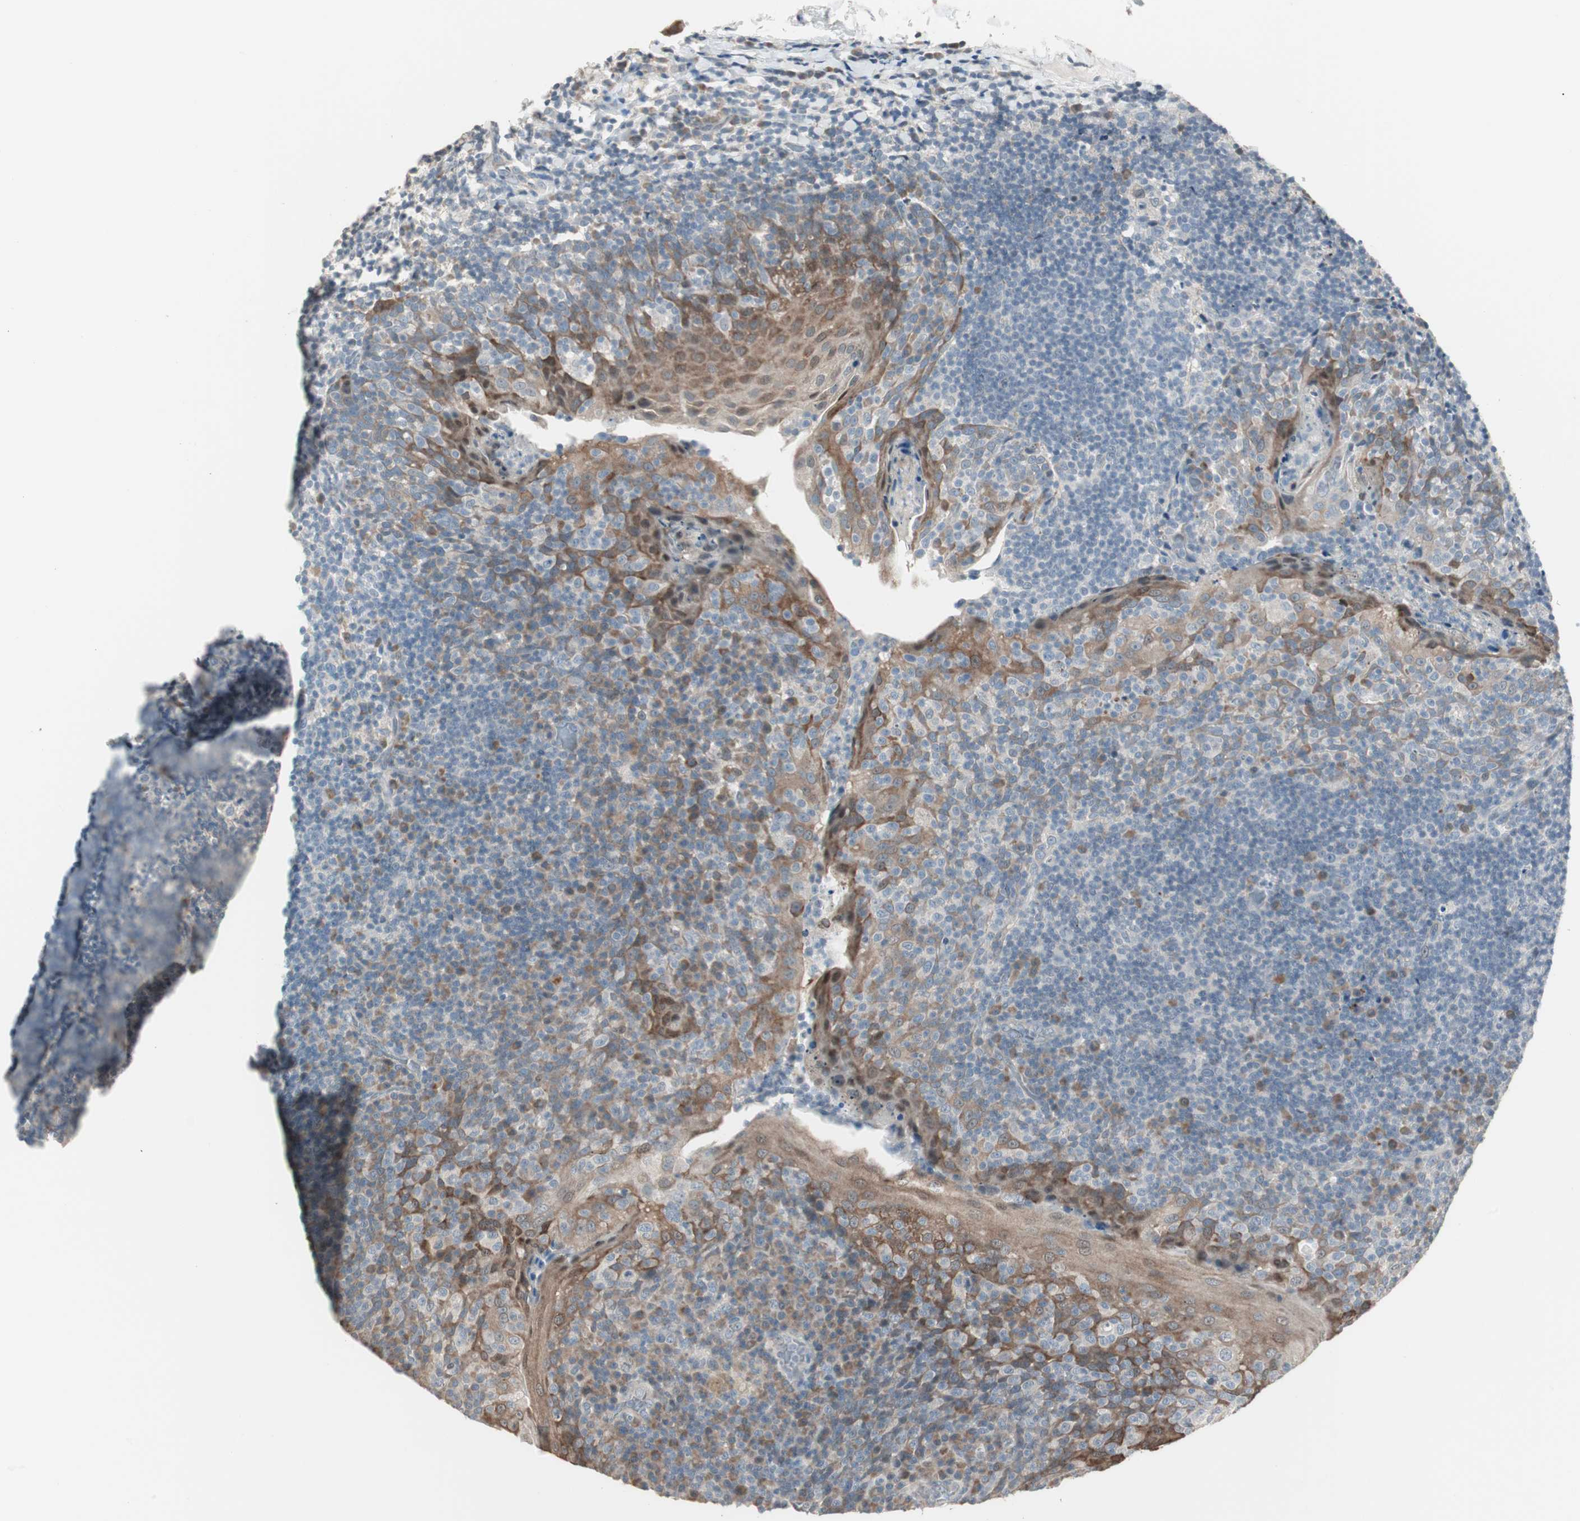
{"staining": {"intensity": "negative", "quantity": "none", "location": "none"}, "tissue": "tonsil", "cell_type": "Germinal center cells", "image_type": "normal", "snomed": [{"axis": "morphology", "description": "Normal tissue, NOS"}, {"axis": "topography", "description": "Tonsil"}], "caption": "DAB (3,3'-diaminobenzidine) immunohistochemical staining of normal human tonsil demonstrates no significant positivity in germinal center cells.", "gene": "PDZK1", "patient": {"sex": "male", "age": 17}}